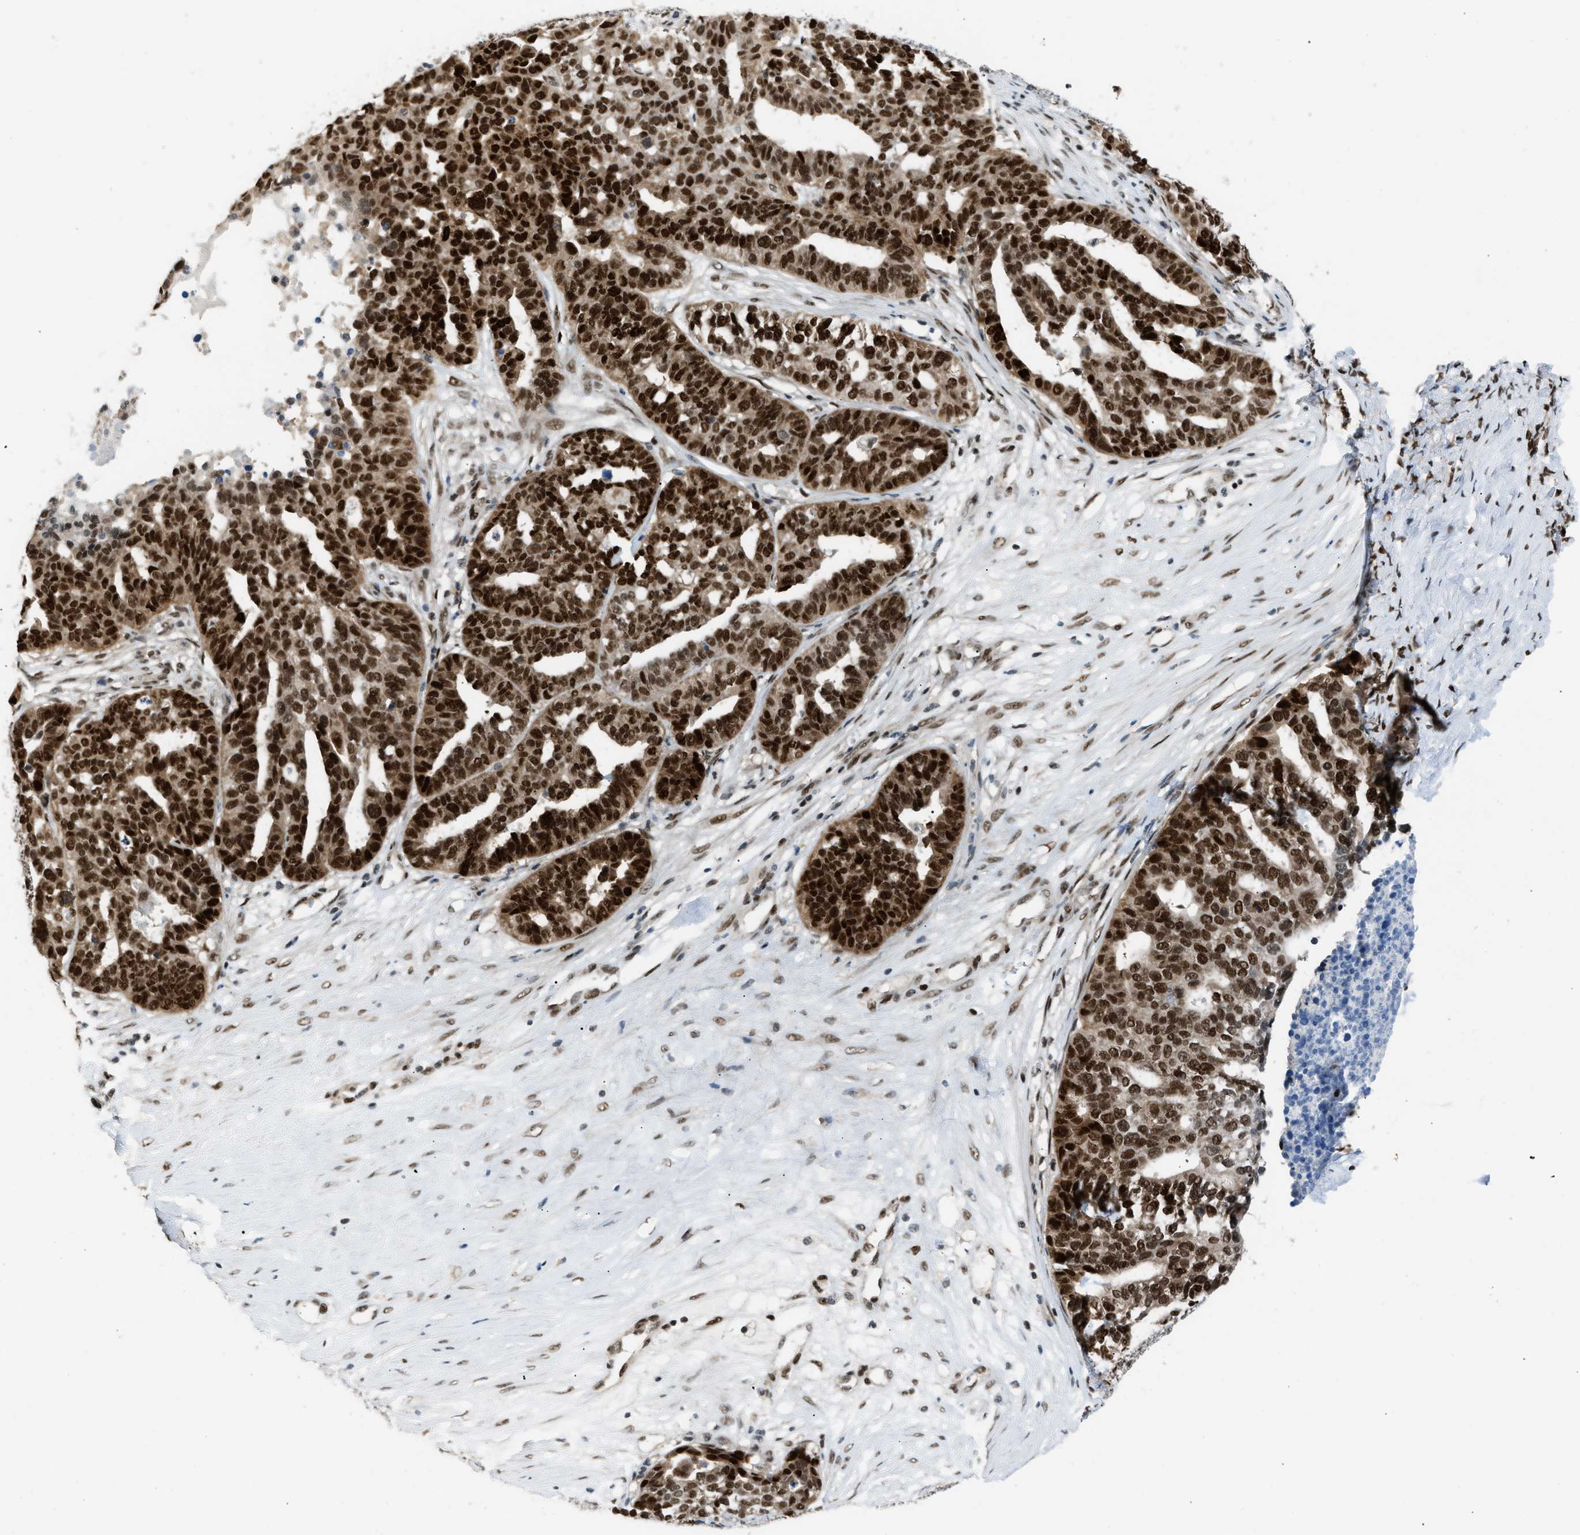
{"staining": {"intensity": "strong", "quantity": ">75%", "location": "nuclear"}, "tissue": "ovarian cancer", "cell_type": "Tumor cells", "image_type": "cancer", "snomed": [{"axis": "morphology", "description": "Cystadenocarcinoma, serous, NOS"}, {"axis": "topography", "description": "Ovary"}], "caption": "Immunohistochemistry (IHC) histopathology image of neoplastic tissue: ovarian cancer (serous cystadenocarcinoma) stained using immunohistochemistry displays high levels of strong protein expression localized specifically in the nuclear of tumor cells, appearing as a nuclear brown color.", "gene": "SSBP2", "patient": {"sex": "female", "age": 59}}